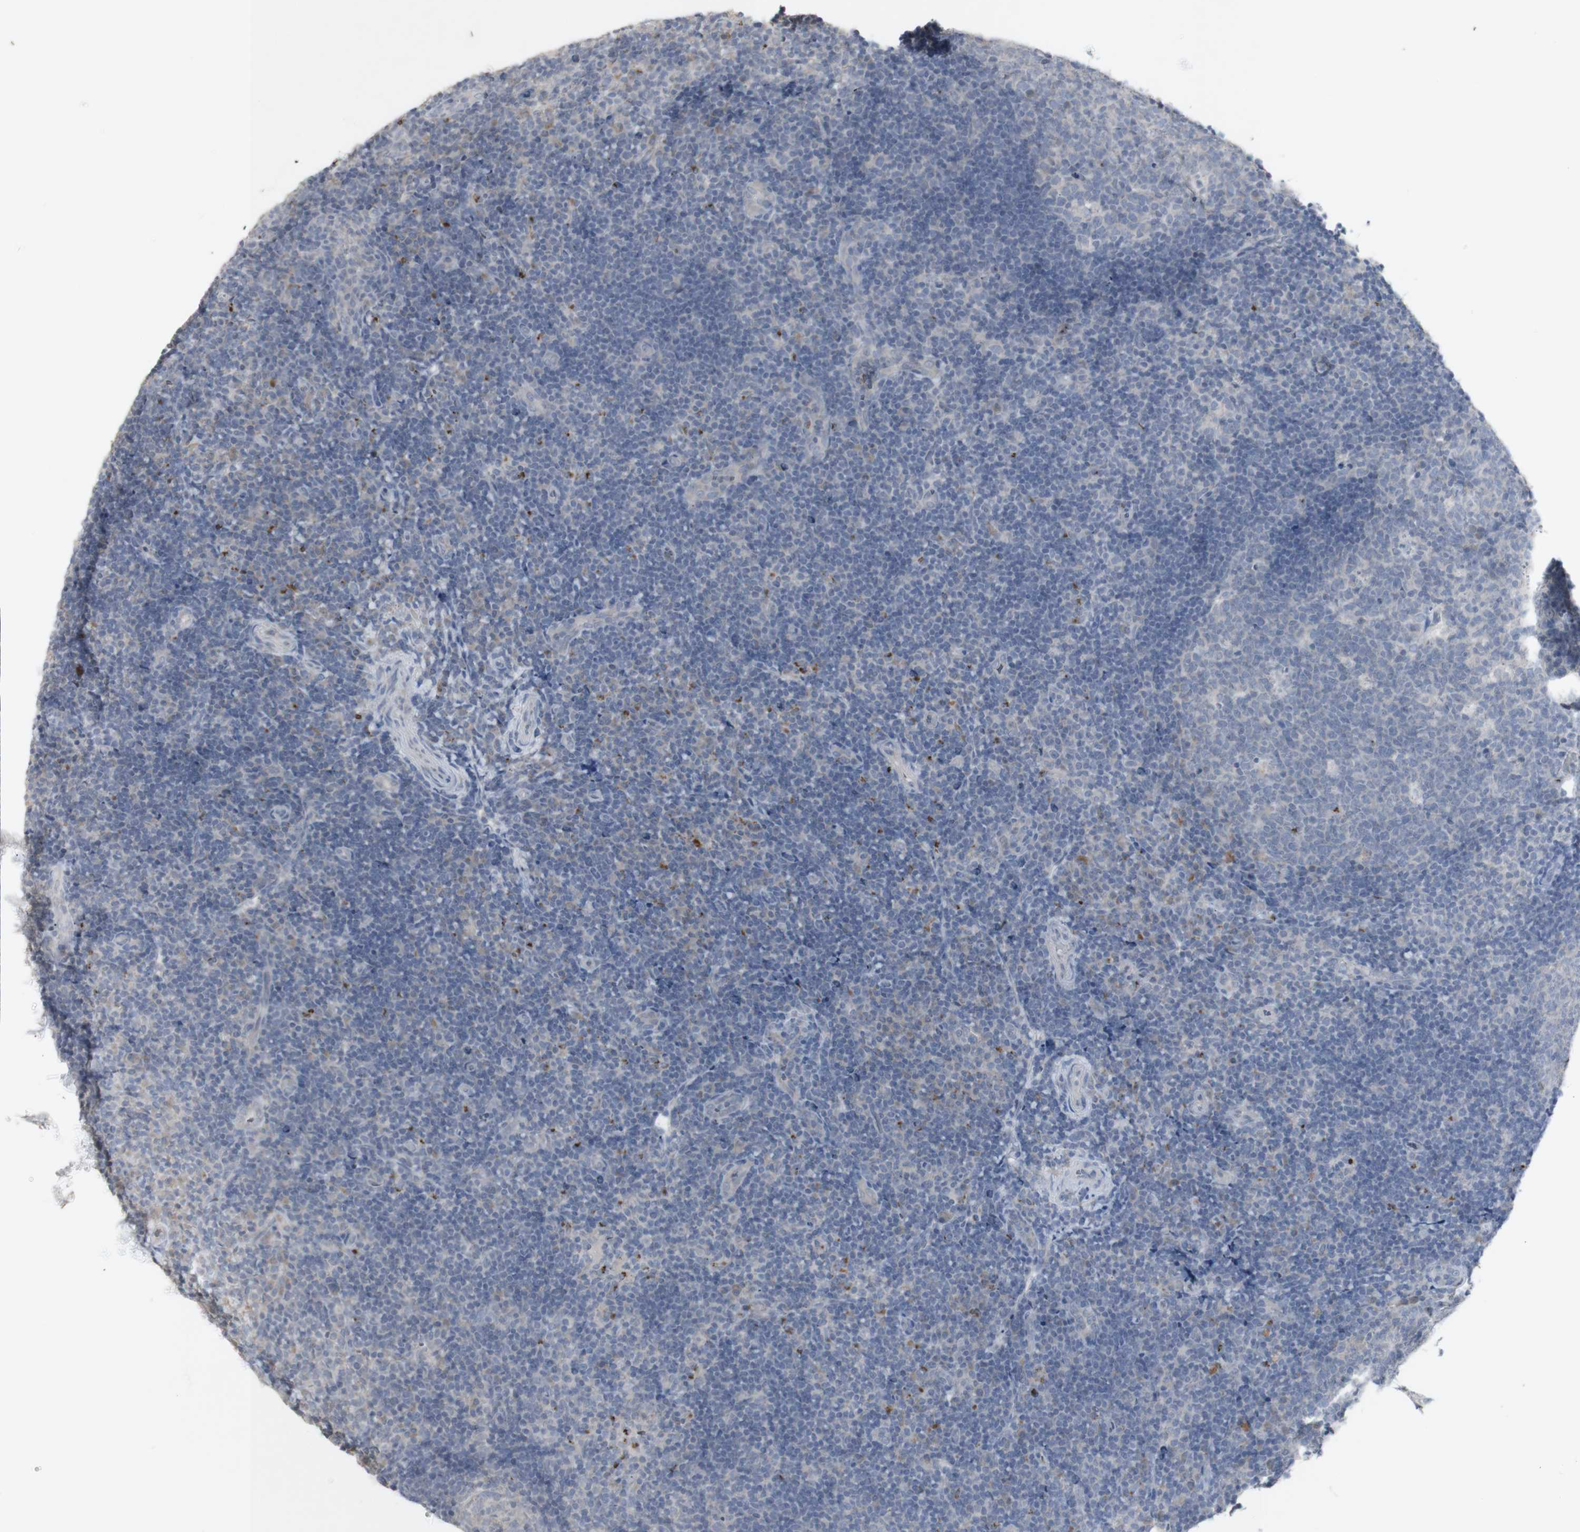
{"staining": {"intensity": "negative", "quantity": "none", "location": "none"}, "tissue": "tonsil", "cell_type": "Germinal center cells", "image_type": "normal", "snomed": [{"axis": "morphology", "description": "Normal tissue, NOS"}, {"axis": "topography", "description": "Tonsil"}], "caption": "An IHC micrograph of unremarkable tonsil is shown. There is no staining in germinal center cells of tonsil. (DAB IHC visualized using brightfield microscopy, high magnification).", "gene": "INS", "patient": {"sex": "female", "age": 40}}